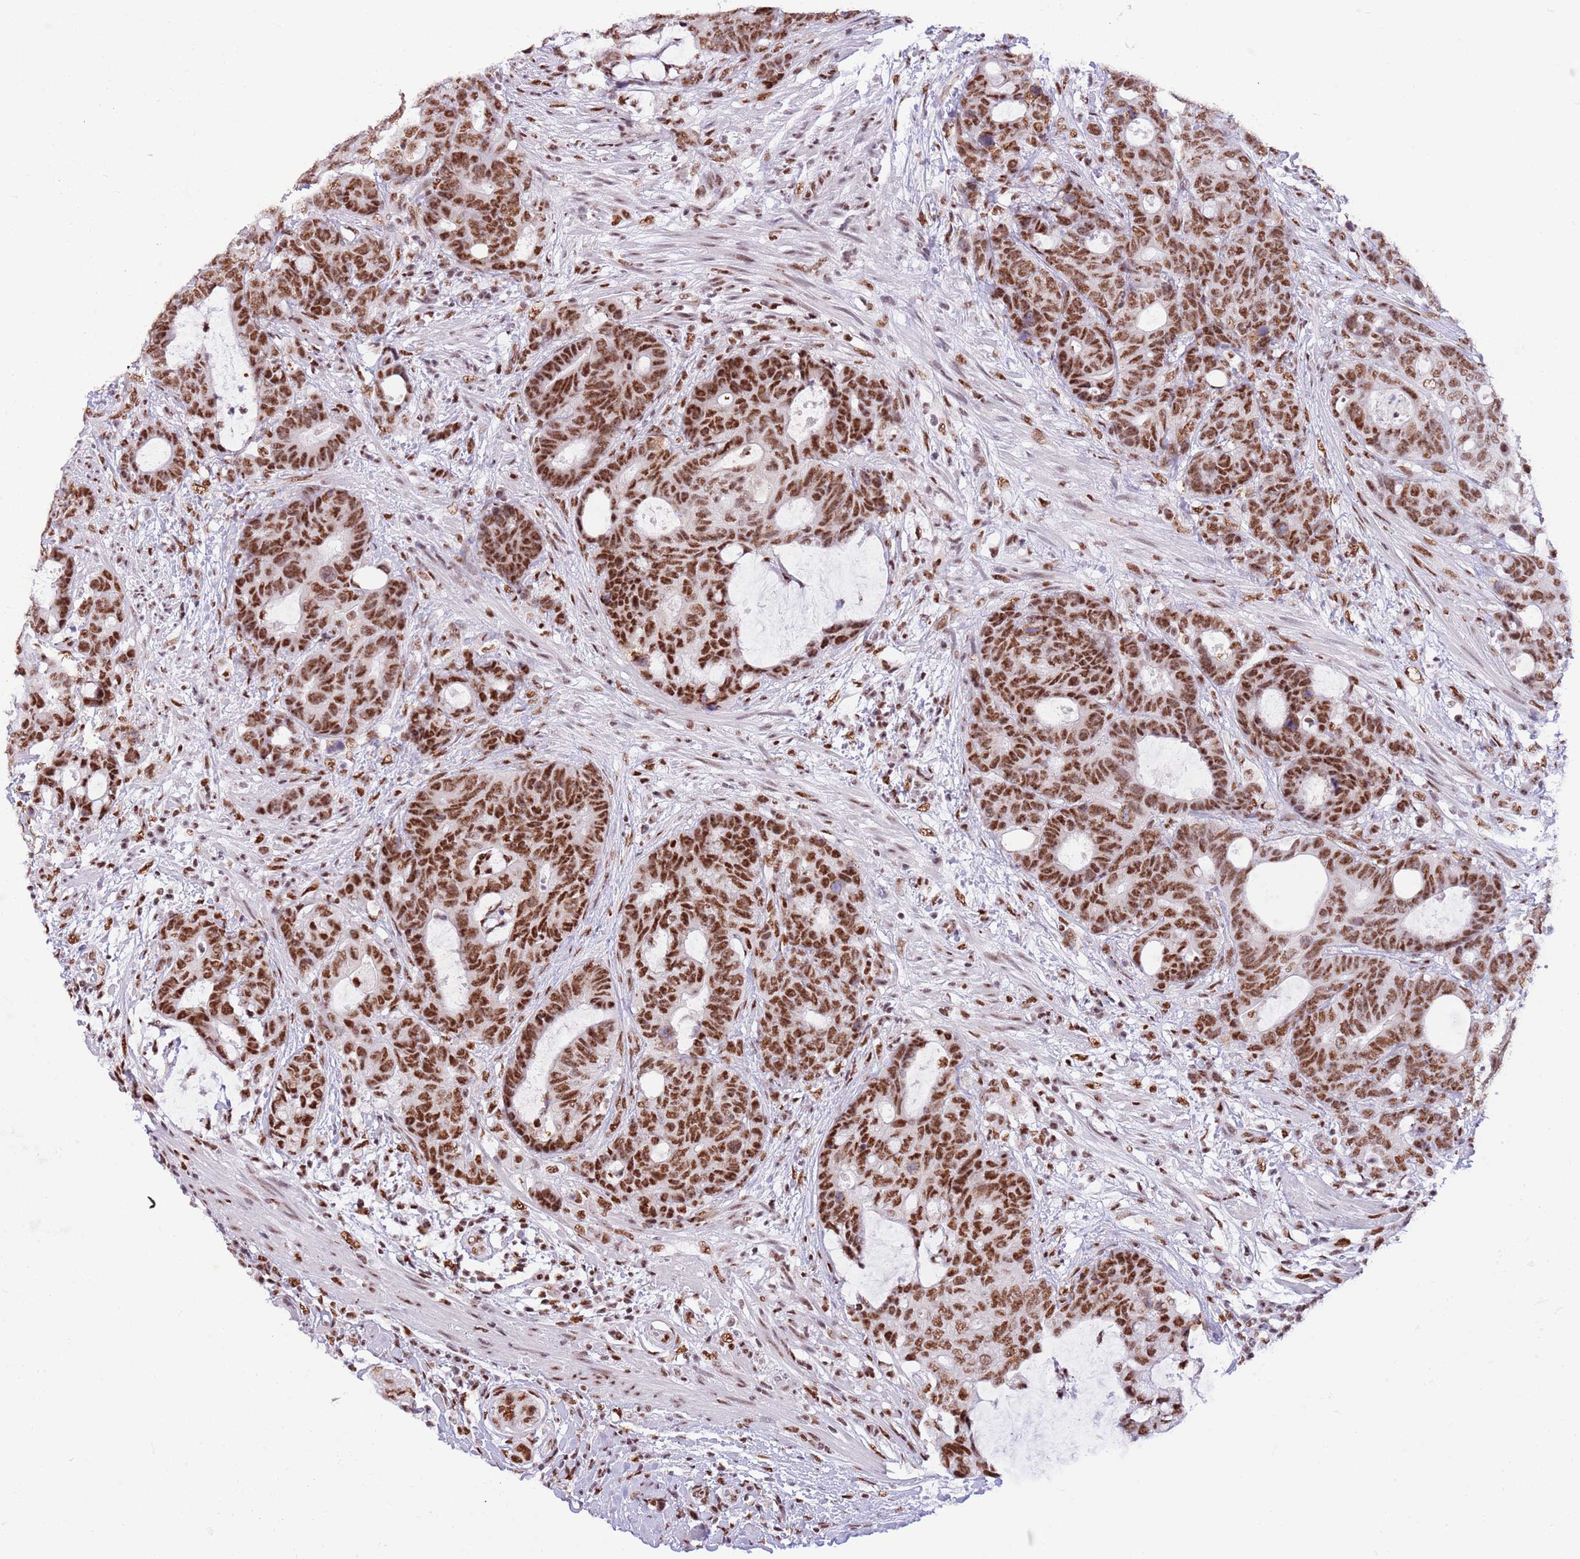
{"staining": {"intensity": "strong", "quantity": ">75%", "location": "nuclear"}, "tissue": "colorectal cancer", "cell_type": "Tumor cells", "image_type": "cancer", "snomed": [{"axis": "morphology", "description": "Adenocarcinoma, NOS"}, {"axis": "topography", "description": "Colon"}], "caption": "Brown immunohistochemical staining in adenocarcinoma (colorectal) shows strong nuclear positivity in about >75% of tumor cells.", "gene": "SF3A2", "patient": {"sex": "female", "age": 82}}